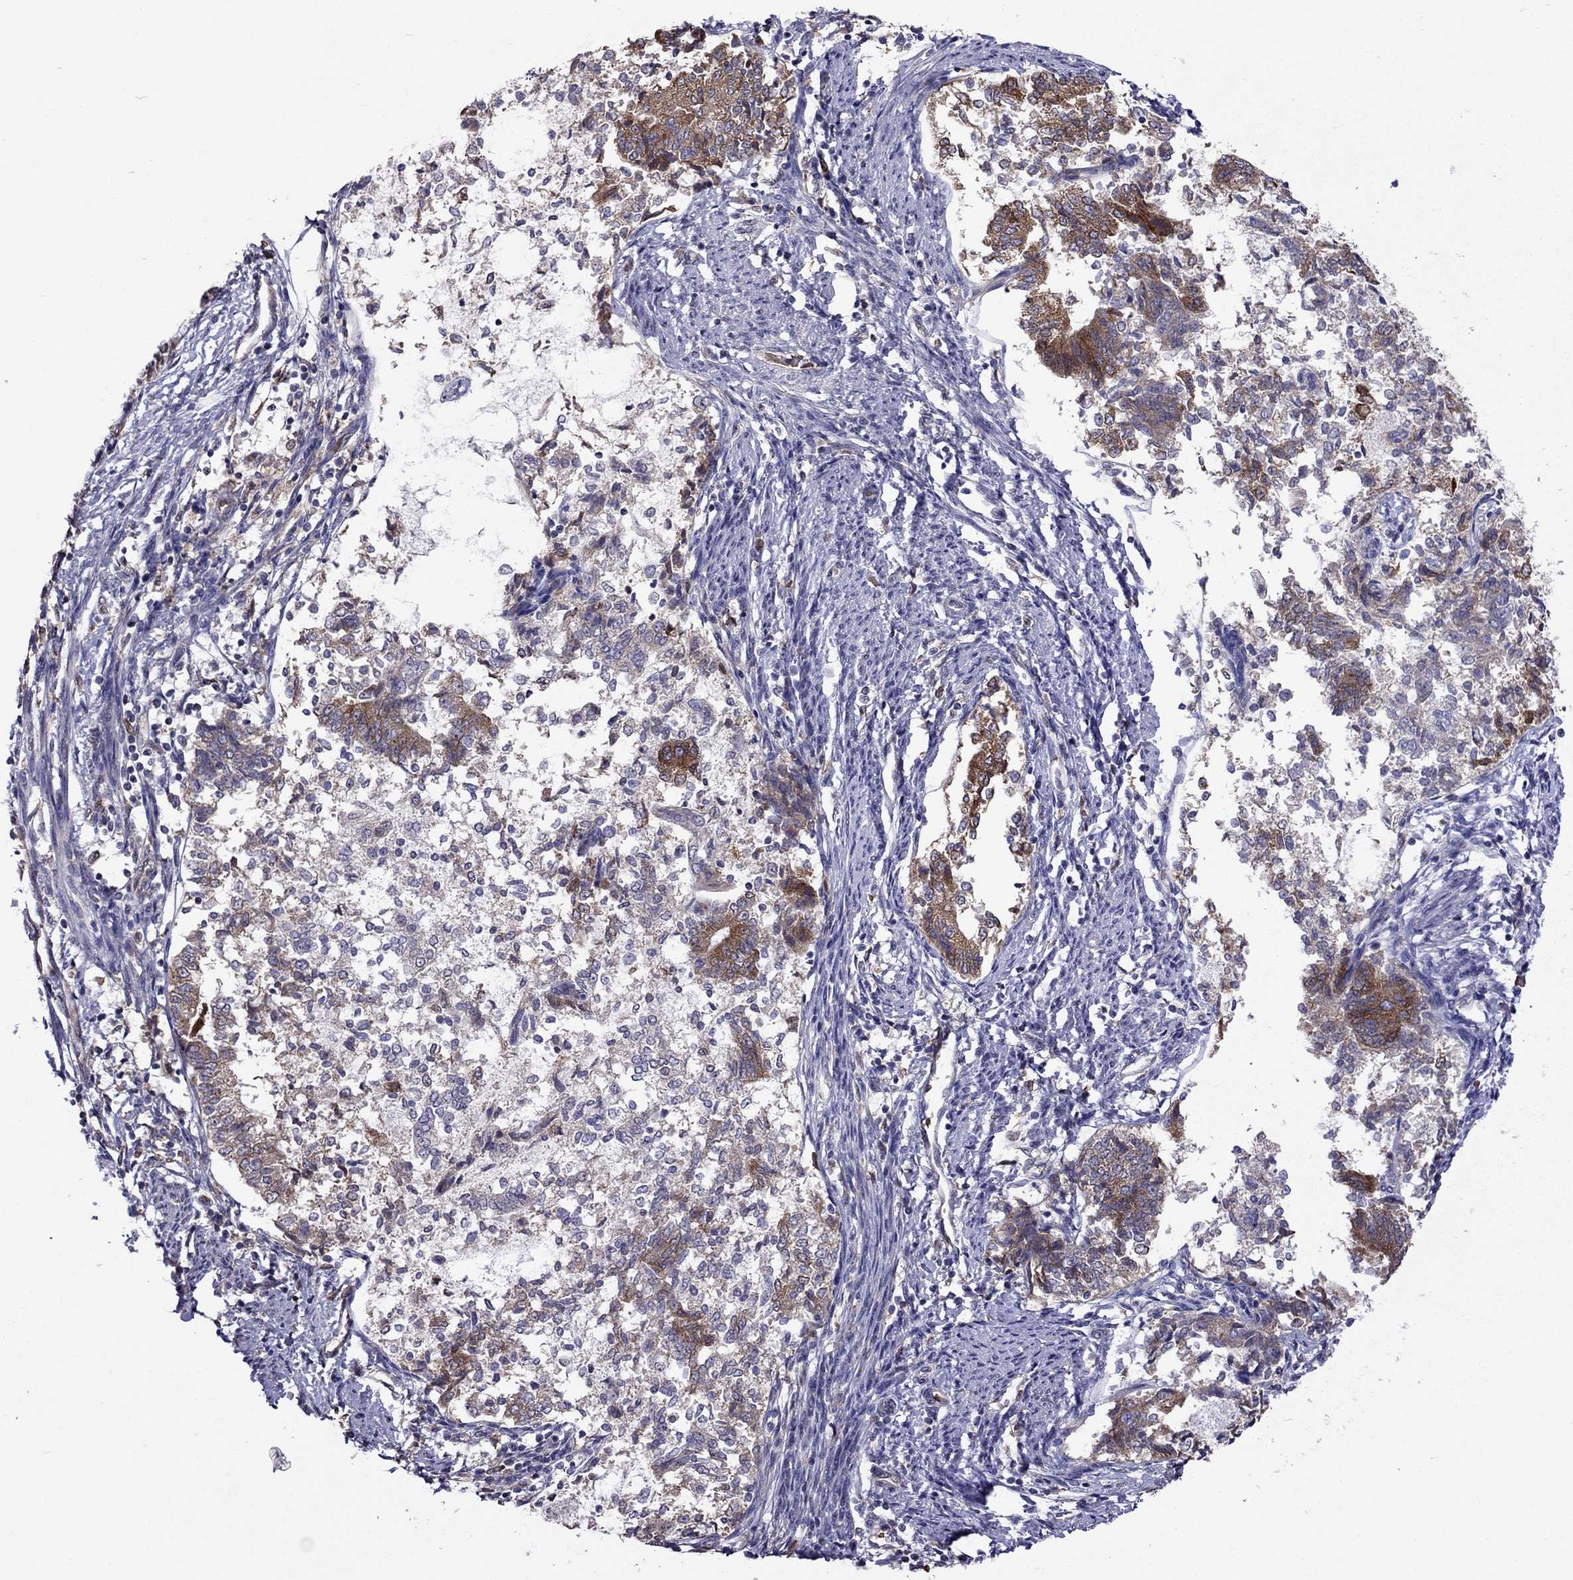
{"staining": {"intensity": "strong", "quantity": "25%-75%", "location": "cytoplasmic/membranous"}, "tissue": "endometrial cancer", "cell_type": "Tumor cells", "image_type": "cancer", "snomed": [{"axis": "morphology", "description": "Adenocarcinoma, NOS"}, {"axis": "topography", "description": "Endometrium"}], "caption": "Endometrial adenocarcinoma was stained to show a protein in brown. There is high levels of strong cytoplasmic/membranous staining in about 25%-75% of tumor cells.", "gene": "ADAM28", "patient": {"sex": "female", "age": 65}}